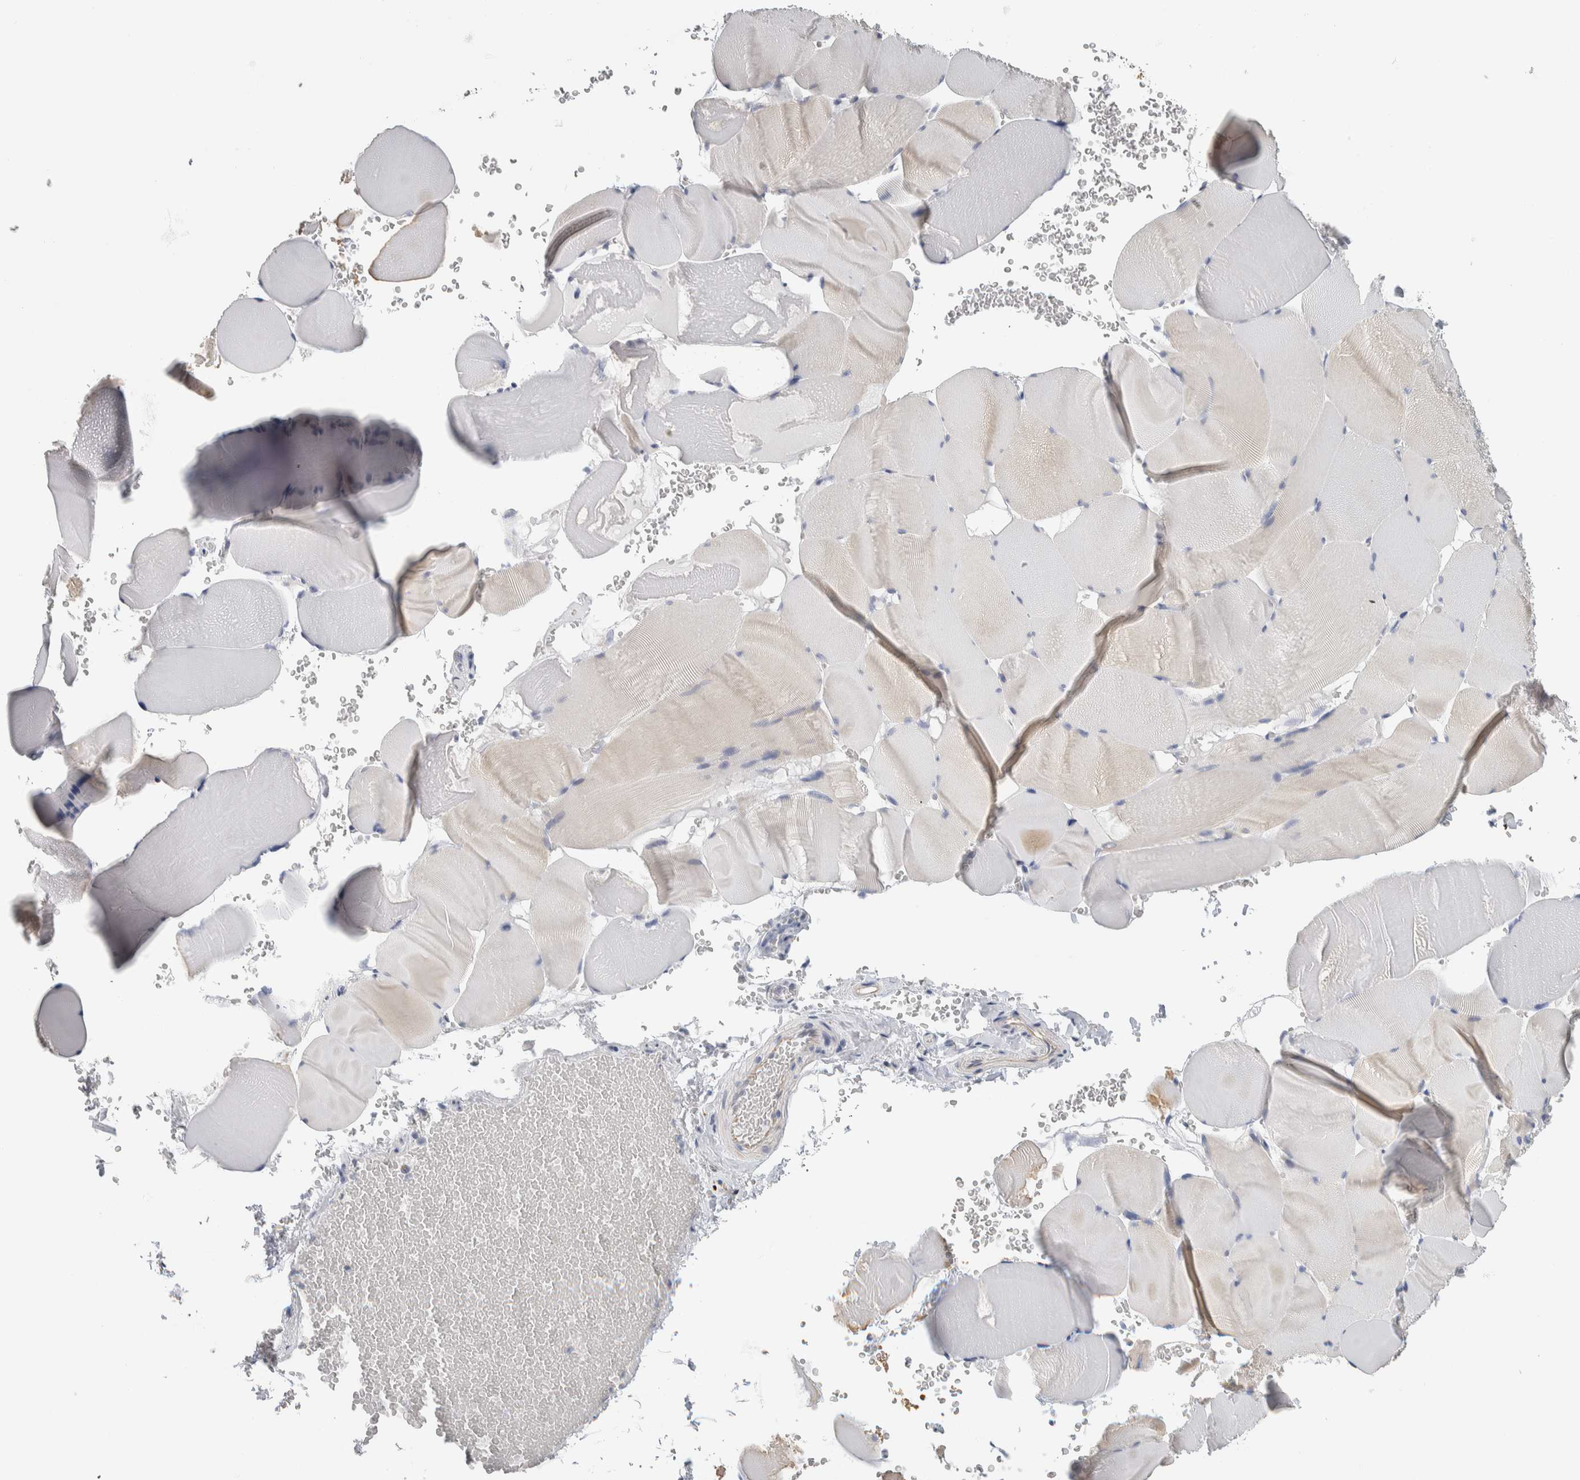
{"staining": {"intensity": "negative", "quantity": "none", "location": "none"}, "tissue": "skeletal muscle", "cell_type": "Myocytes", "image_type": "normal", "snomed": [{"axis": "morphology", "description": "Normal tissue, NOS"}, {"axis": "topography", "description": "Skeletal muscle"}], "caption": "Immunohistochemistry (IHC) of unremarkable skeletal muscle exhibits no positivity in myocytes.", "gene": "NEFM", "patient": {"sex": "male", "age": 62}}